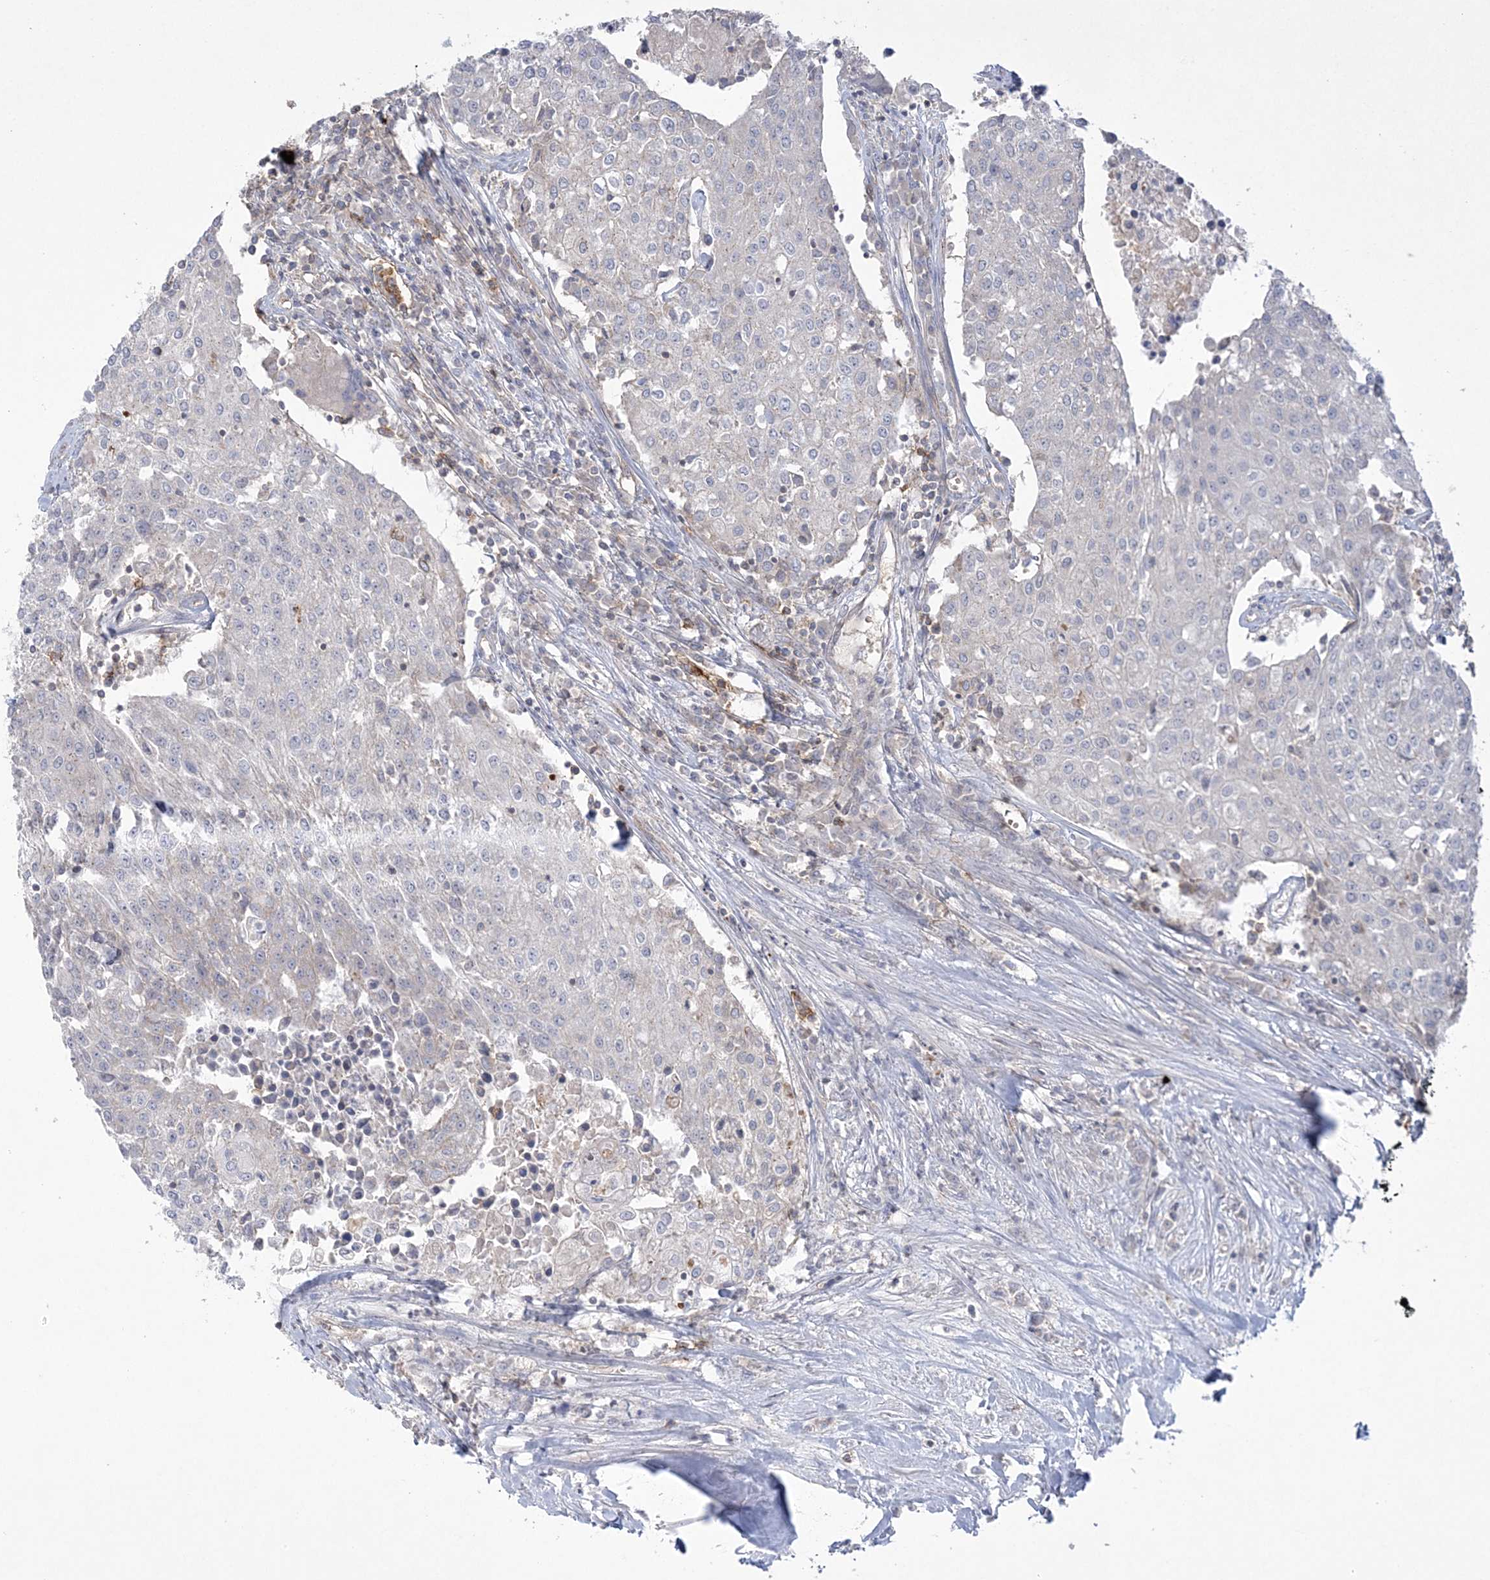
{"staining": {"intensity": "negative", "quantity": "none", "location": "none"}, "tissue": "urothelial cancer", "cell_type": "Tumor cells", "image_type": "cancer", "snomed": [{"axis": "morphology", "description": "Urothelial carcinoma, High grade"}, {"axis": "topography", "description": "Urinary bladder"}], "caption": "This histopathology image is of urothelial cancer stained with IHC to label a protein in brown with the nuclei are counter-stained blue. There is no expression in tumor cells.", "gene": "ADAMTS12", "patient": {"sex": "female", "age": 85}}